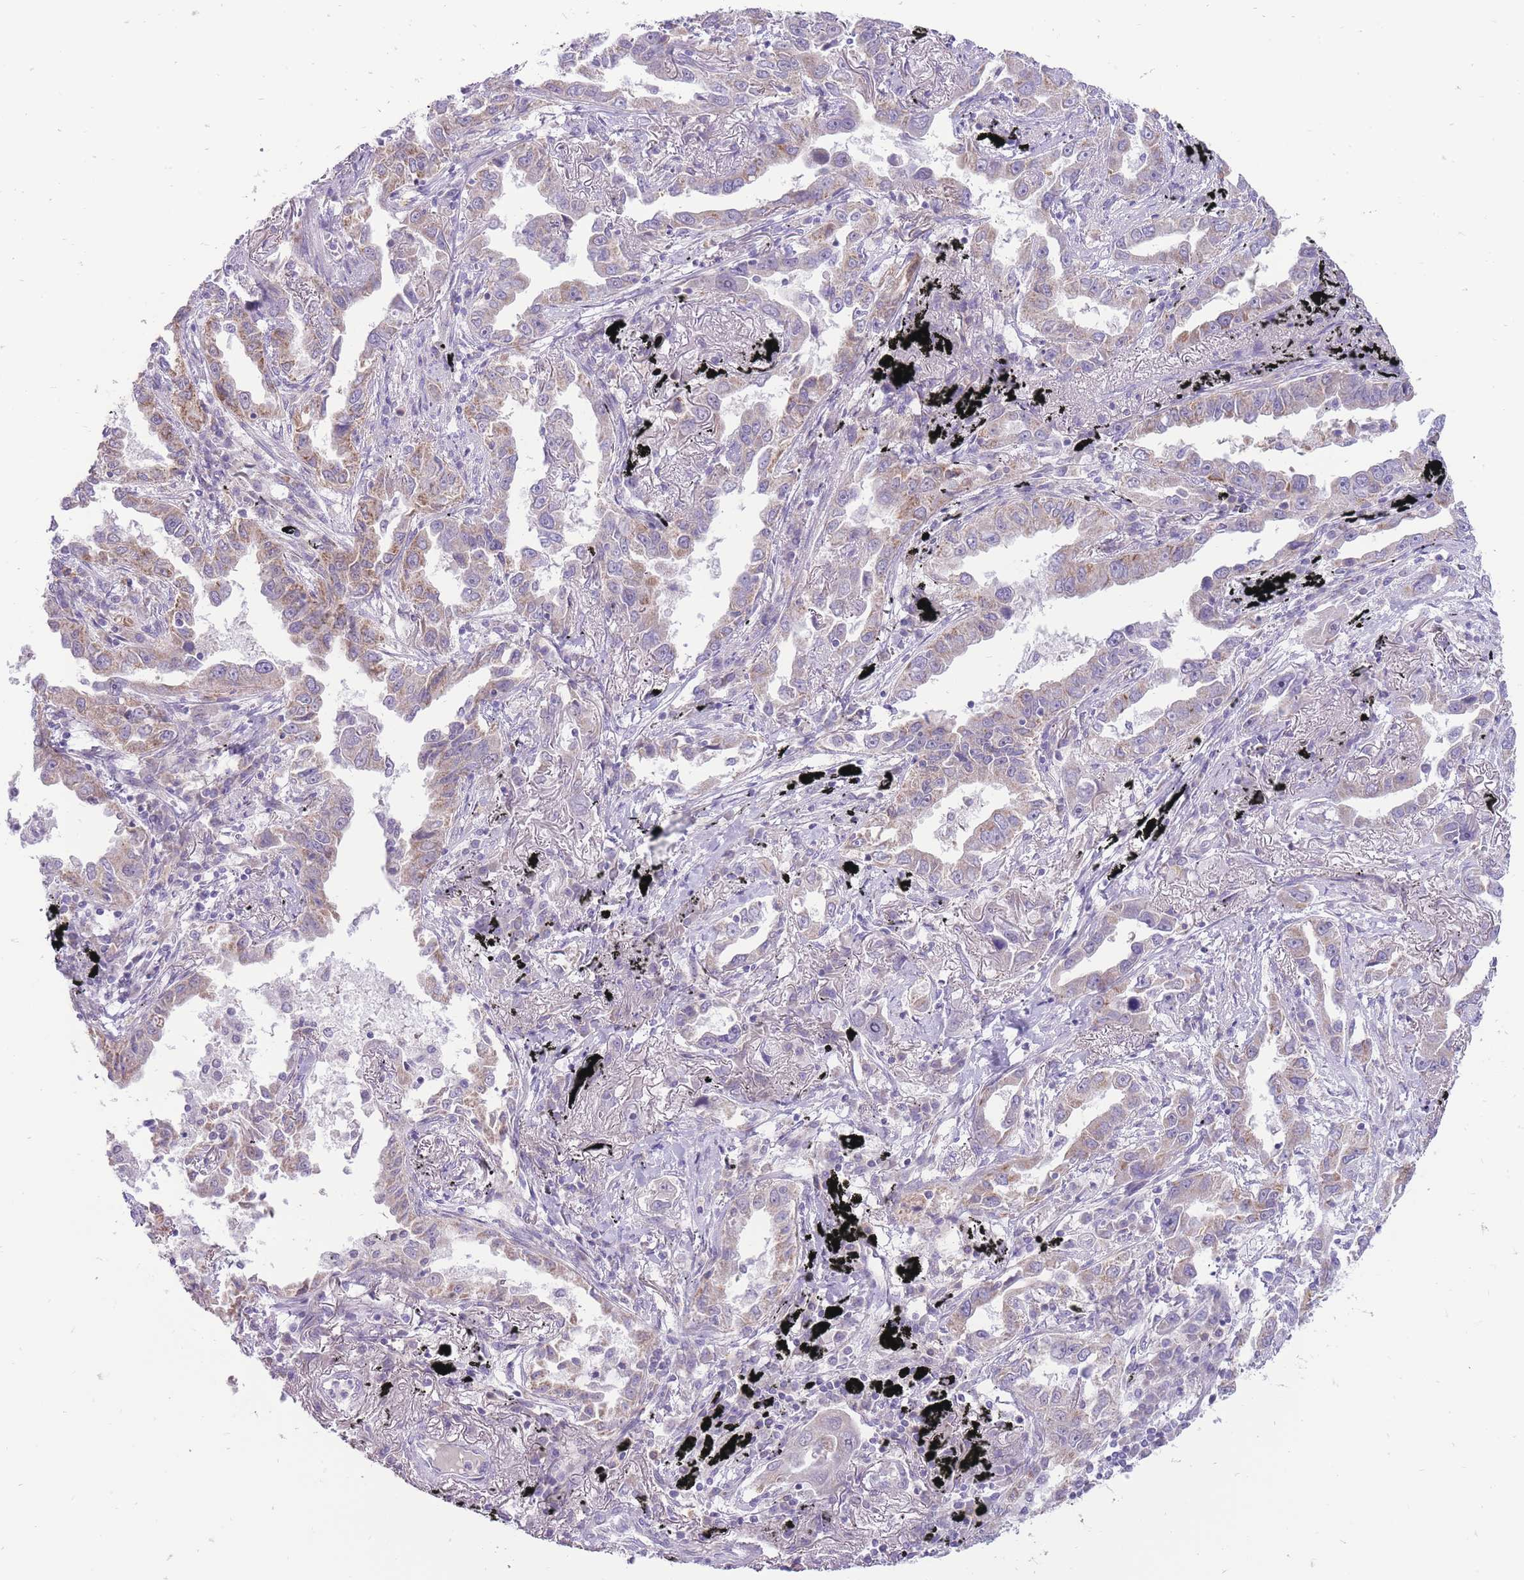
{"staining": {"intensity": "weak", "quantity": "25%-75%", "location": "cytoplasmic/membranous"}, "tissue": "lung cancer", "cell_type": "Tumor cells", "image_type": "cancer", "snomed": [{"axis": "morphology", "description": "Adenocarcinoma, NOS"}, {"axis": "topography", "description": "Lung"}], "caption": "Protein expression analysis of human adenocarcinoma (lung) reveals weak cytoplasmic/membranous positivity in about 25%-75% of tumor cells. (Brightfield microscopy of DAB IHC at high magnification).", "gene": "ERICH4", "patient": {"sex": "male", "age": 67}}